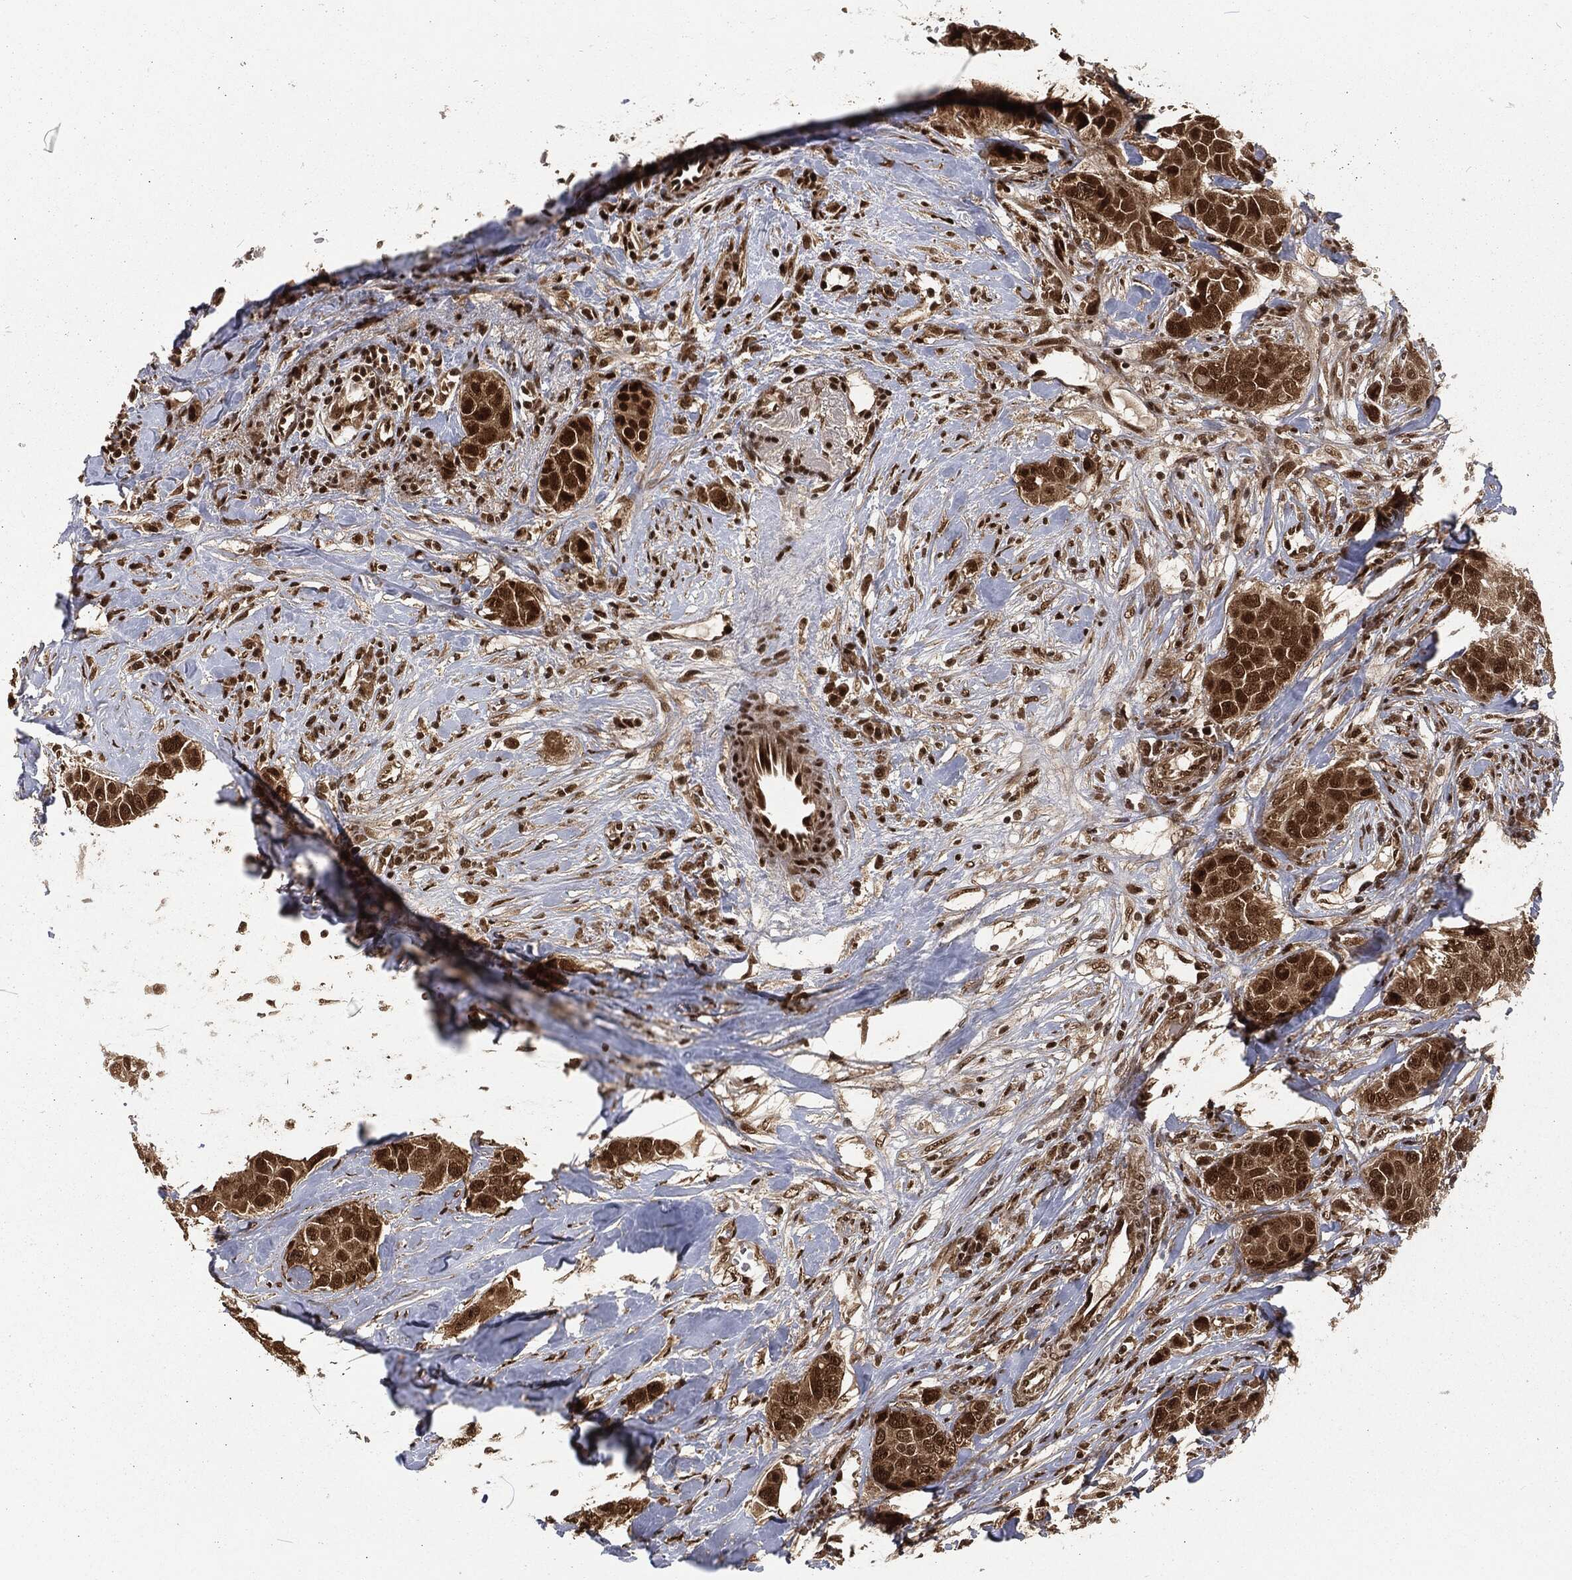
{"staining": {"intensity": "strong", "quantity": "25%-75%", "location": "cytoplasmic/membranous,nuclear"}, "tissue": "breast cancer", "cell_type": "Tumor cells", "image_type": "cancer", "snomed": [{"axis": "morphology", "description": "Duct carcinoma"}, {"axis": "topography", "description": "Breast"}], "caption": "Breast cancer stained with a brown dye demonstrates strong cytoplasmic/membranous and nuclear positive positivity in approximately 25%-75% of tumor cells.", "gene": "NGRN", "patient": {"sex": "female", "age": 43}}